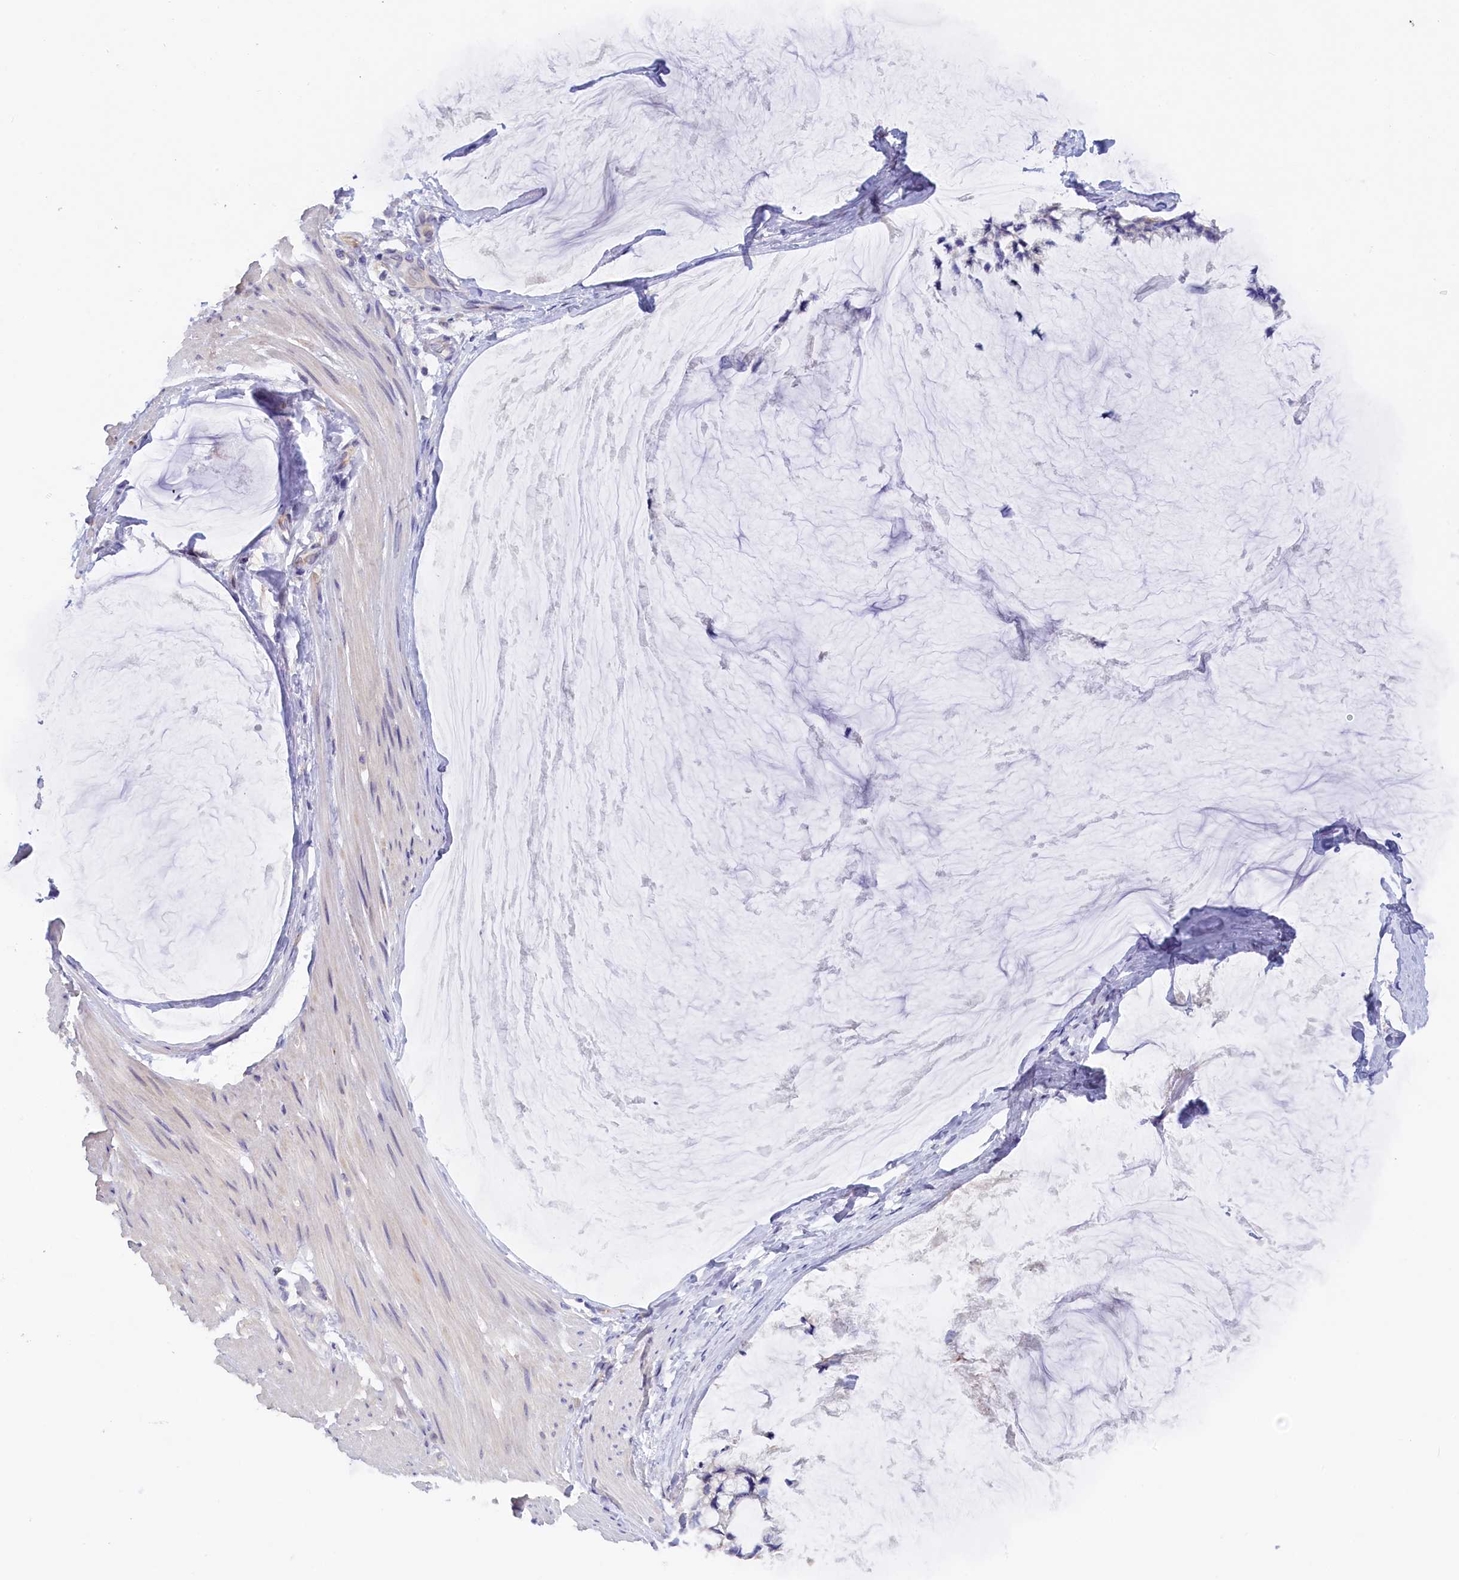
{"staining": {"intensity": "negative", "quantity": "none", "location": "none"}, "tissue": "ovarian cancer", "cell_type": "Tumor cells", "image_type": "cancer", "snomed": [{"axis": "morphology", "description": "Cystadenocarcinoma, mucinous, NOS"}, {"axis": "topography", "description": "Ovary"}], "caption": "IHC photomicrograph of neoplastic tissue: human mucinous cystadenocarcinoma (ovarian) stained with DAB (3,3'-diaminobenzidine) demonstrates no significant protein positivity in tumor cells.", "gene": "ZSWIM4", "patient": {"sex": "female", "age": 39}}